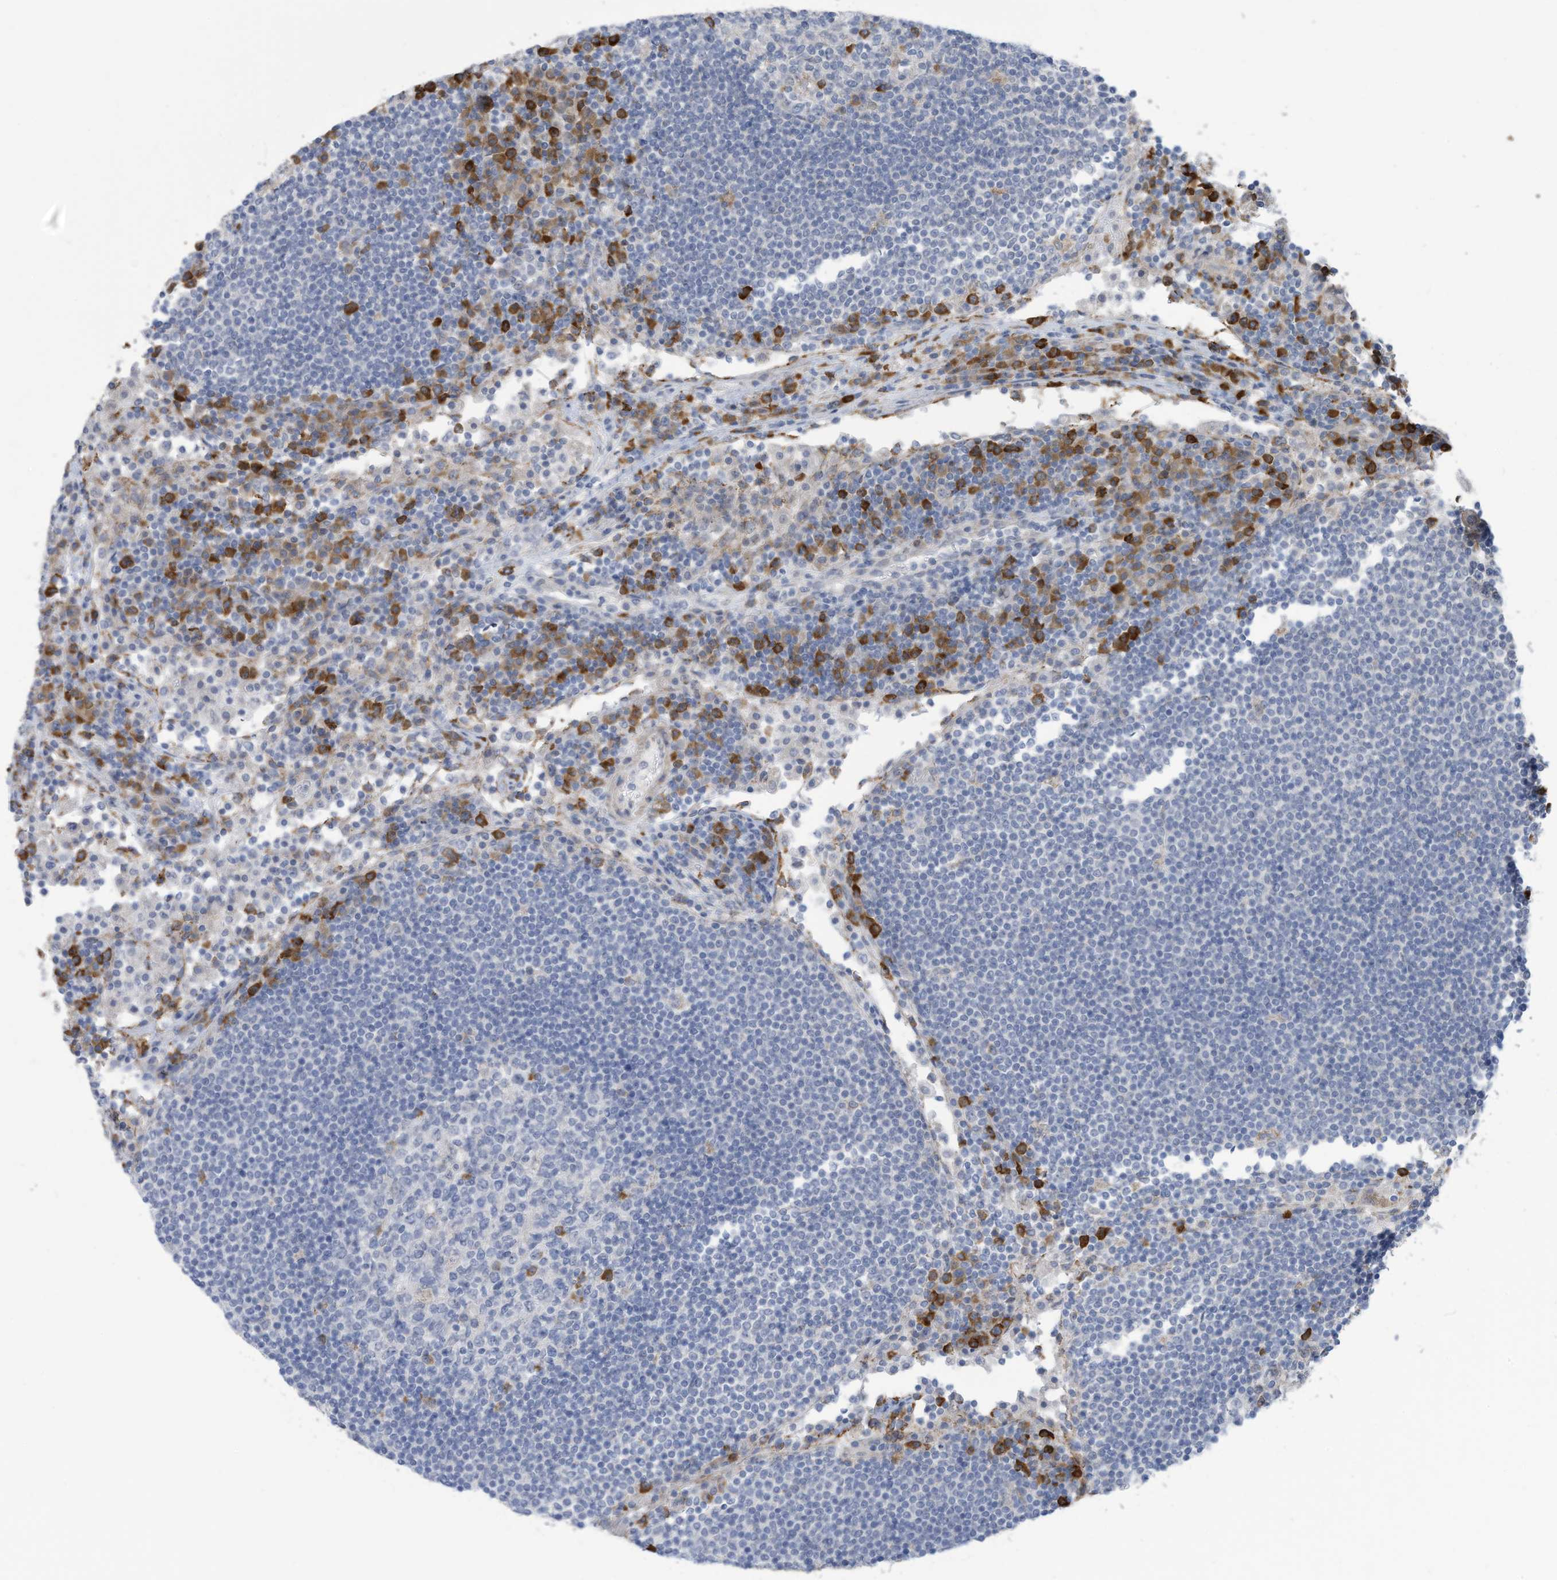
{"staining": {"intensity": "strong", "quantity": "<25%", "location": "cytoplasmic/membranous"}, "tissue": "lymph node", "cell_type": "Germinal center cells", "image_type": "normal", "snomed": [{"axis": "morphology", "description": "Normal tissue, NOS"}, {"axis": "topography", "description": "Lymph node"}], "caption": "Immunohistochemical staining of benign lymph node reveals strong cytoplasmic/membranous protein staining in about <25% of germinal center cells. The protein of interest is shown in brown color, while the nuclei are stained blue.", "gene": "ZNF292", "patient": {"sex": "female", "age": 53}}